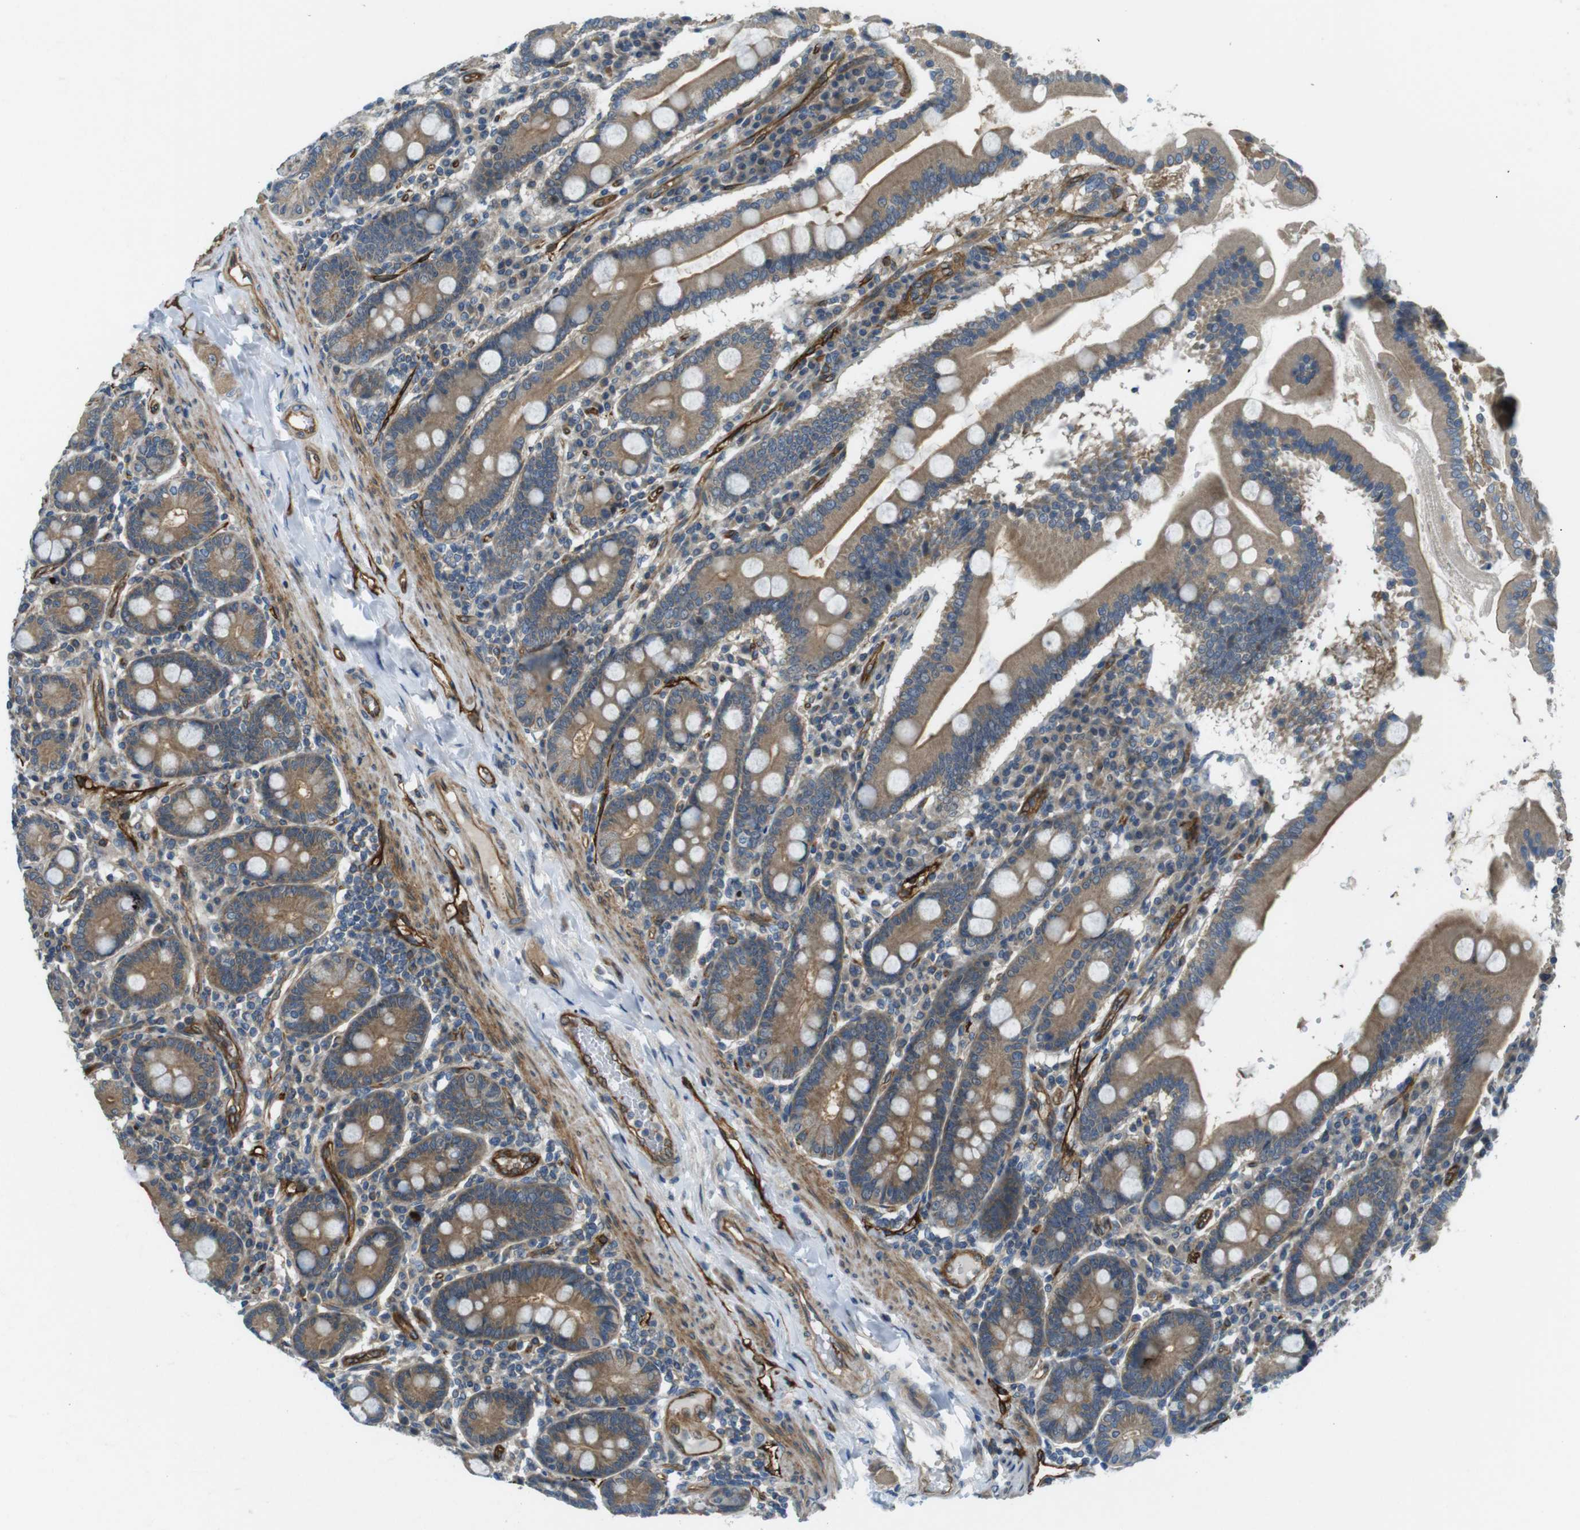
{"staining": {"intensity": "moderate", "quantity": ">75%", "location": "cytoplasmic/membranous"}, "tissue": "duodenum", "cell_type": "Glandular cells", "image_type": "normal", "snomed": [{"axis": "morphology", "description": "Normal tissue, NOS"}, {"axis": "topography", "description": "Duodenum"}], "caption": "Immunohistochemistry histopathology image of normal duodenum stained for a protein (brown), which shows medium levels of moderate cytoplasmic/membranous positivity in approximately >75% of glandular cells.", "gene": "TSC1", "patient": {"sex": "male", "age": 50}}